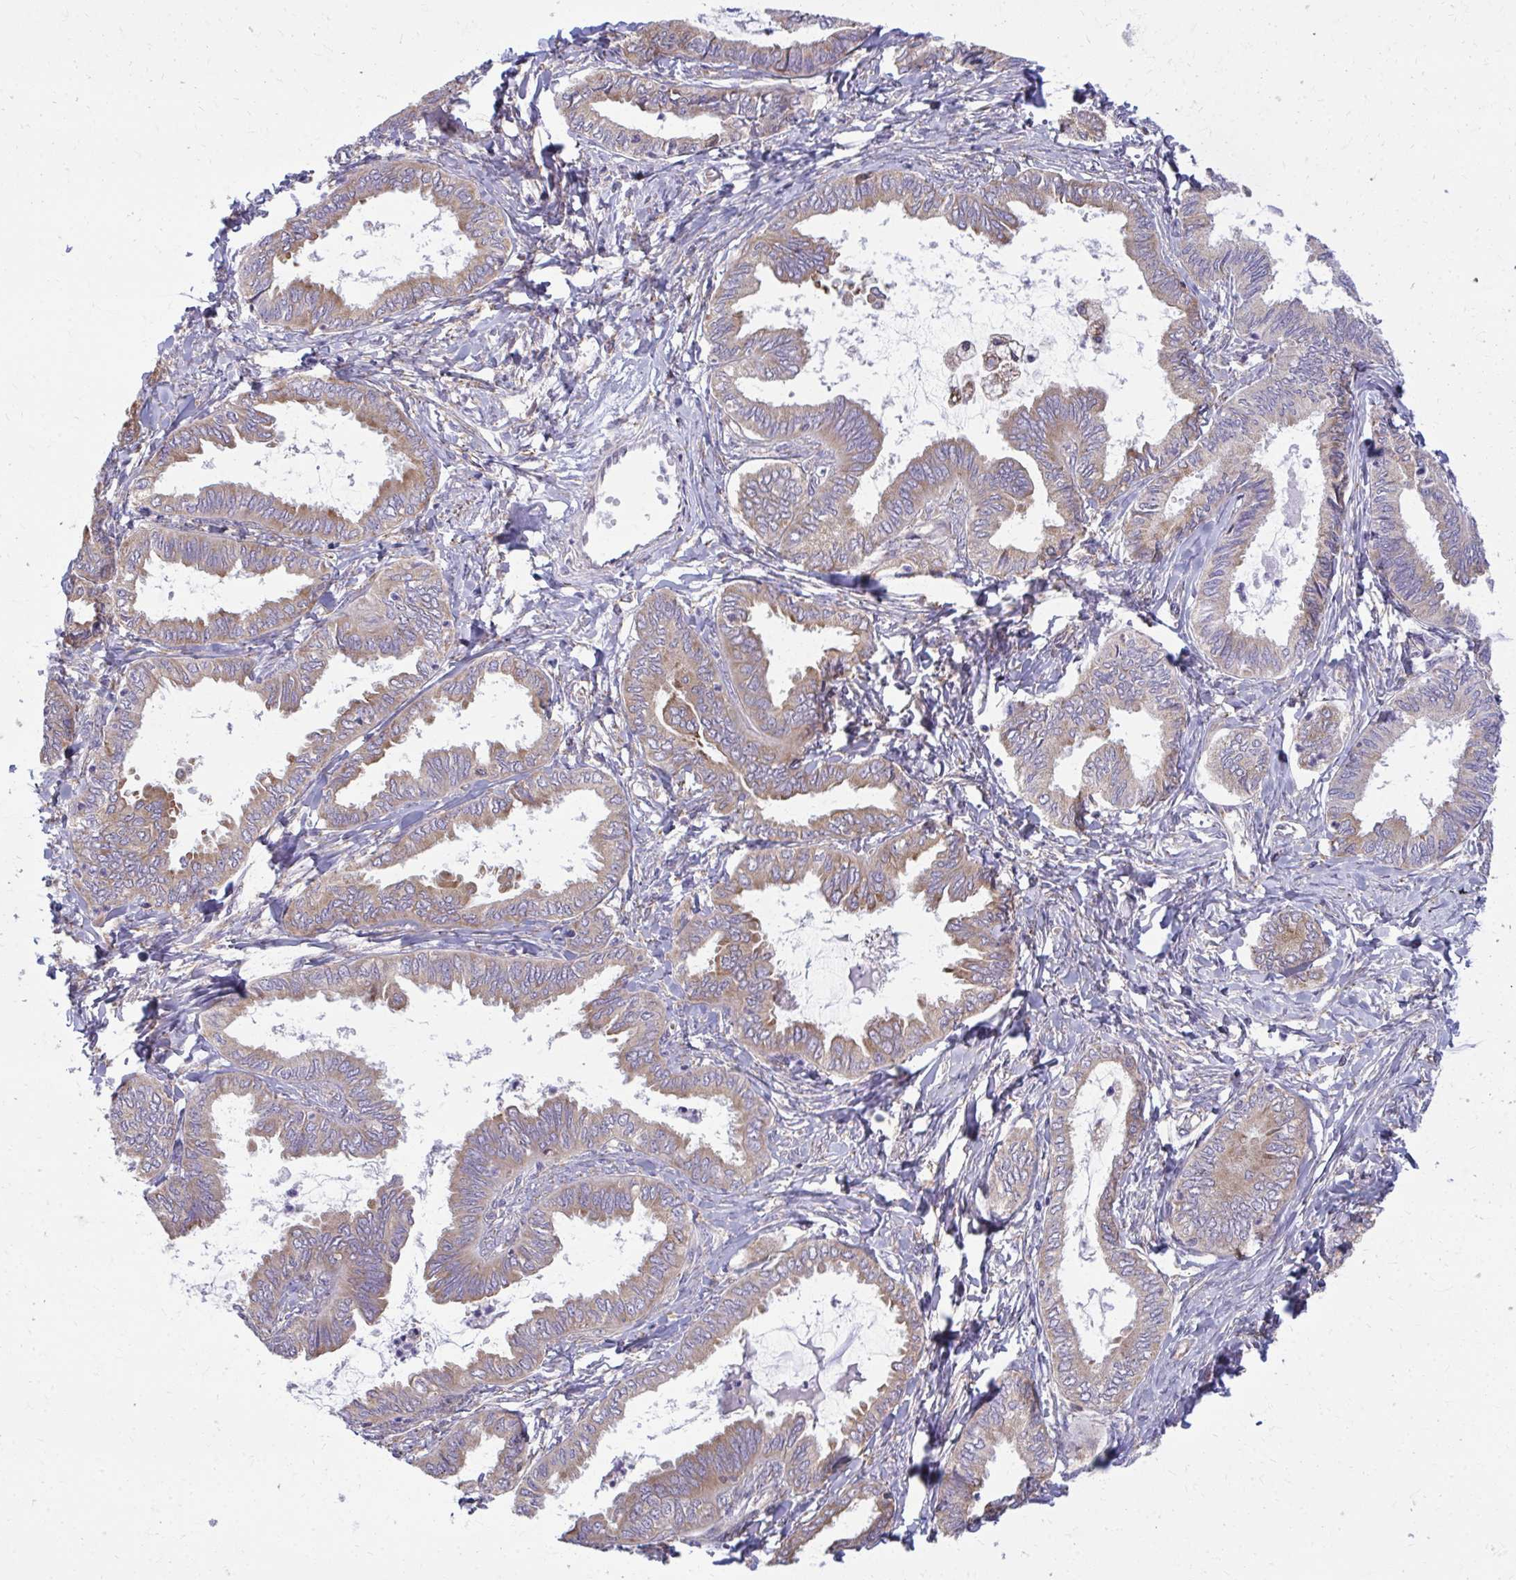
{"staining": {"intensity": "moderate", "quantity": "25%-75%", "location": "cytoplasmic/membranous"}, "tissue": "ovarian cancer", "cell_type": "Tumor cells", "image_type": "cancer", "snomed": [{"axis": "morphology", "description": "Carcinoma, endometroid"}, {"axis": "topography", "description": "Ovary"}], "caption": "A high-resolution histopathology image shows immunohistochemistry staining of ovarian cancer, which demonstrates moderate cytoplasmic/membranous expression in about 25%-75% of tumor cells.", "gene": "CEMP1", "patient": {"sex": "female", "age": 70}}